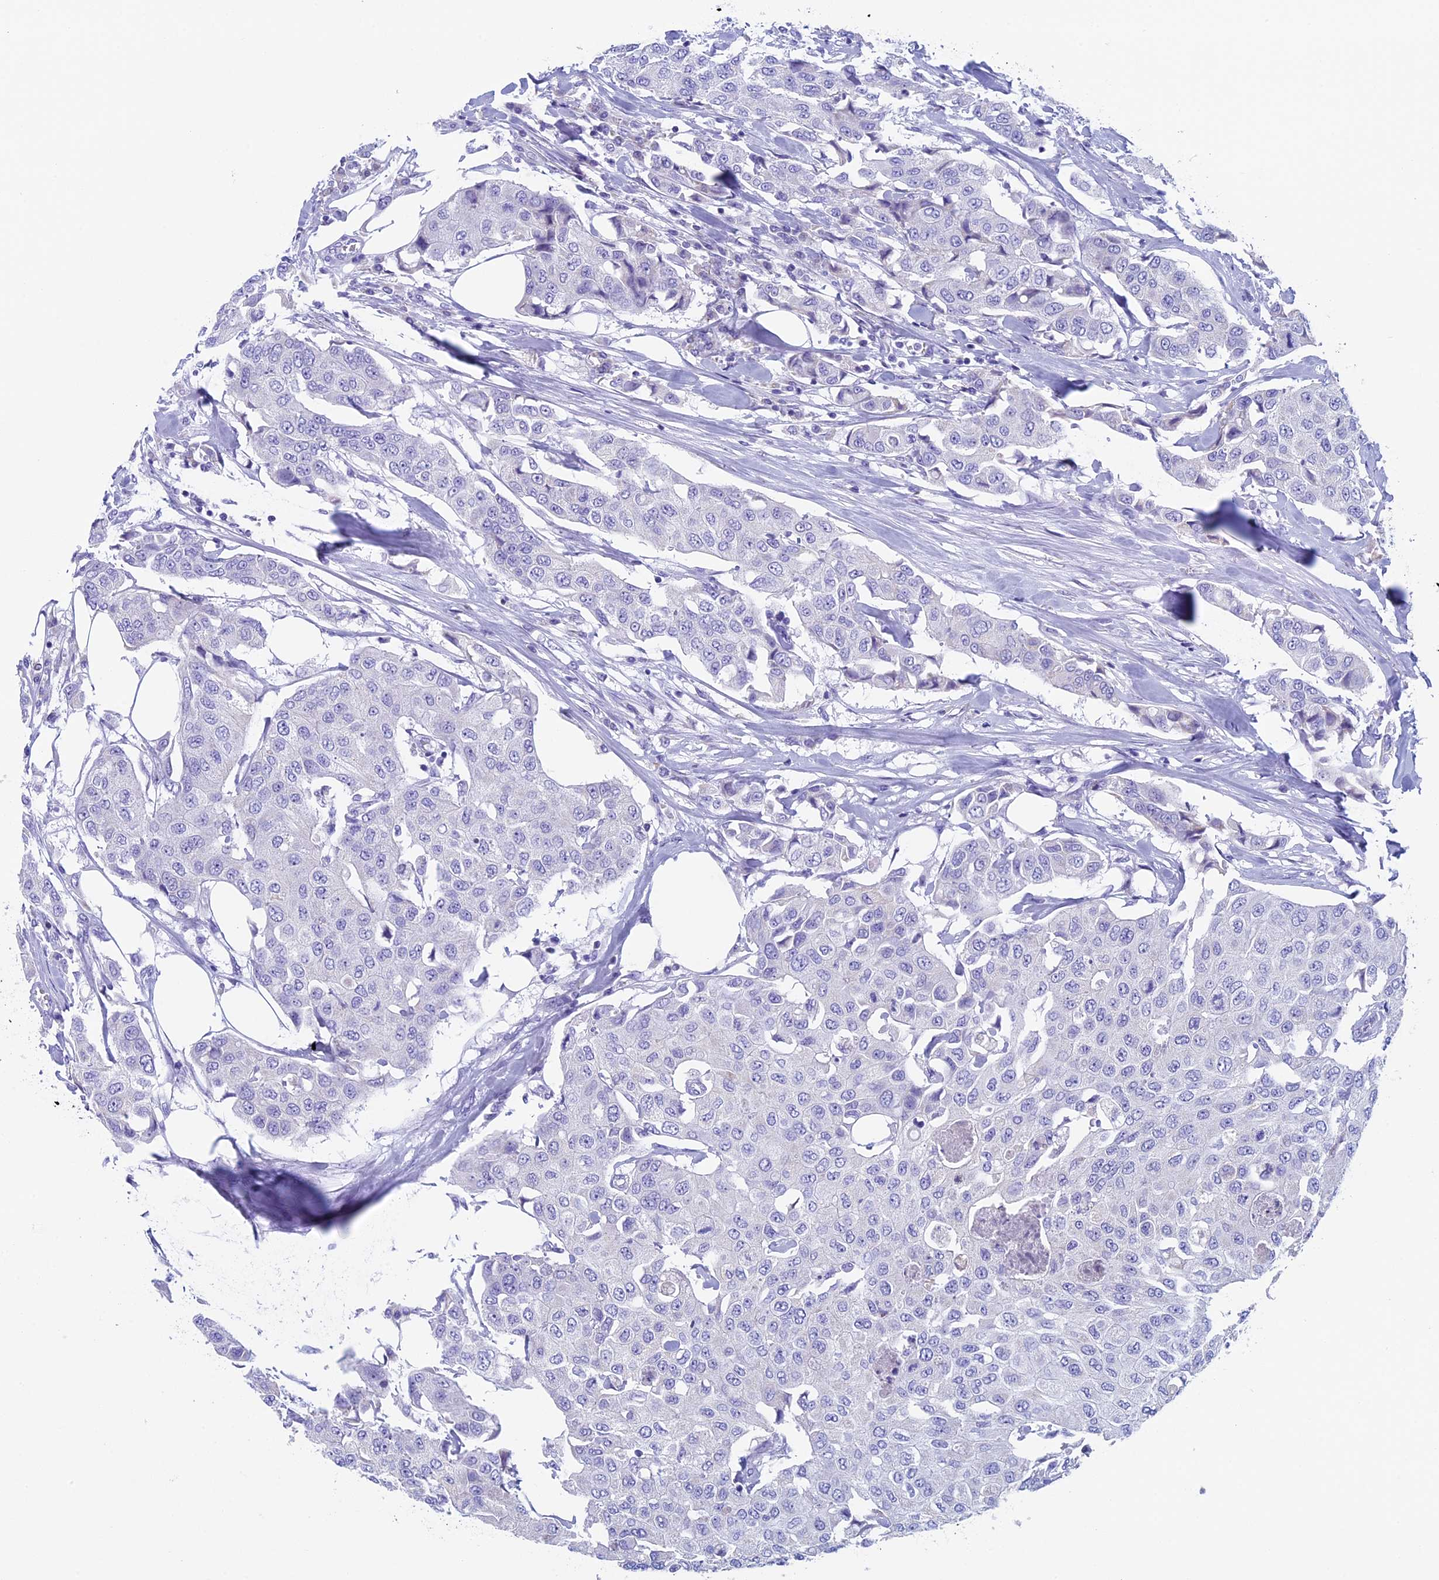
{"staining": {"intensity": "negative", "quantity": "none", "location": "none"}, "tissue": "breast cancer", "cell_type": "Tumor cells", "image_type": "cancer", "snomed": [{"axis": "morphology", "description": "Duct carcinoma"}, {"axis": "topography", "description": "Breast"}], "caption": "Tumor cells are negative for protein expression in human breast cancer. Nuclei are stained in blue.", "gene": "ZNF563", "patient": {"sex": "female", "age": 80}}